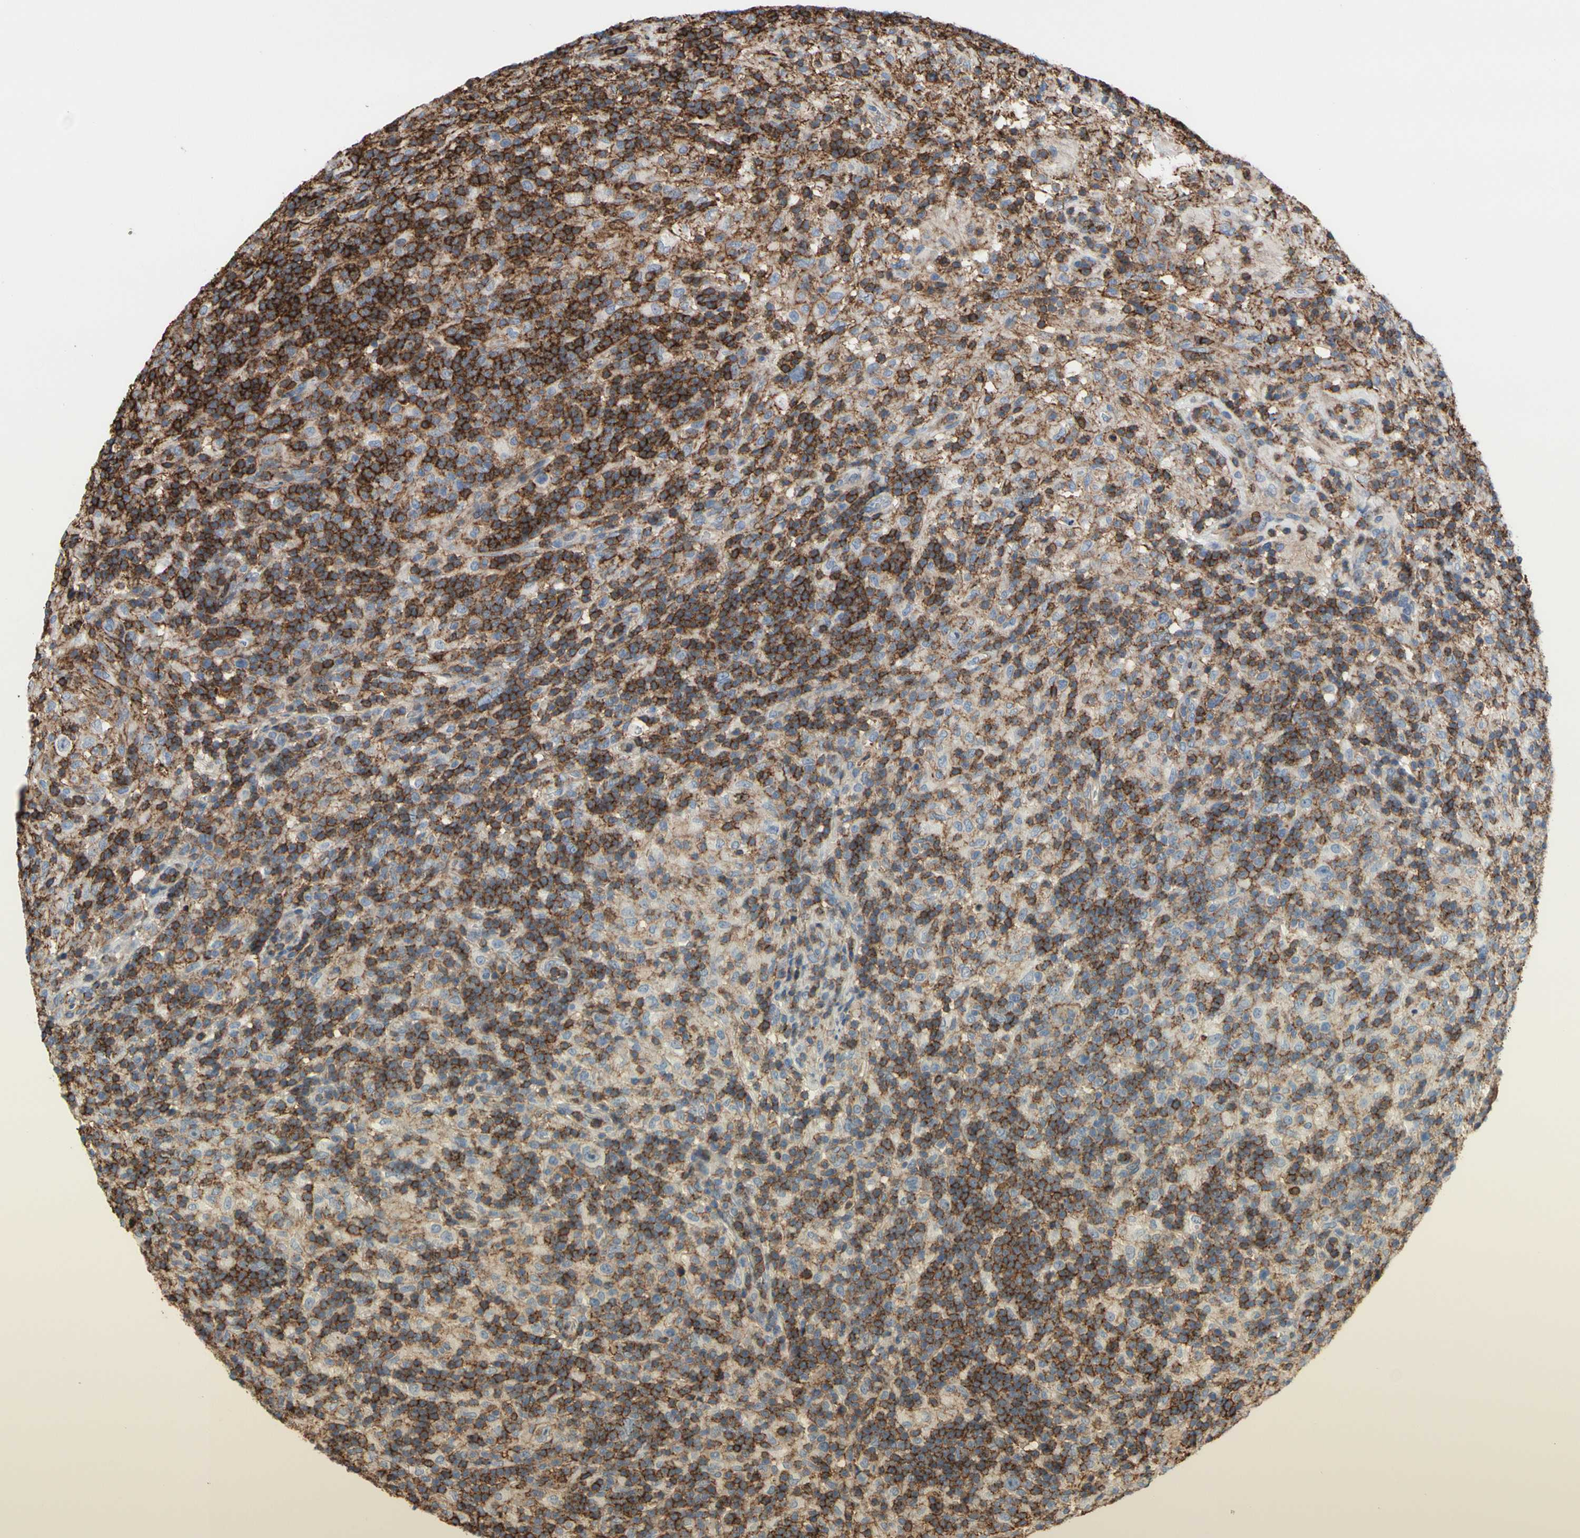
{"staining": {"intensity": "weak", "quantity": ">75%", "location": "cytoplasmic/membranous"}, "tissue": "lymphoma", "cell_type": "Tumor cells", "image_type": "cancer", "snomed": [{"axis": "morphology", "description": "Hodgkin's disease, NOS"}, {"axis": "topography", "description": "Lymph node"}], "caption": "Protein positivity by immunohistochemistry (IHC) exhibits weak cytoplasmic/membranous expression in approximately >75% of tumor cells in lymphoma.", "gene": "ANXA6", "patient": {"sex": "male", "age": 70}}